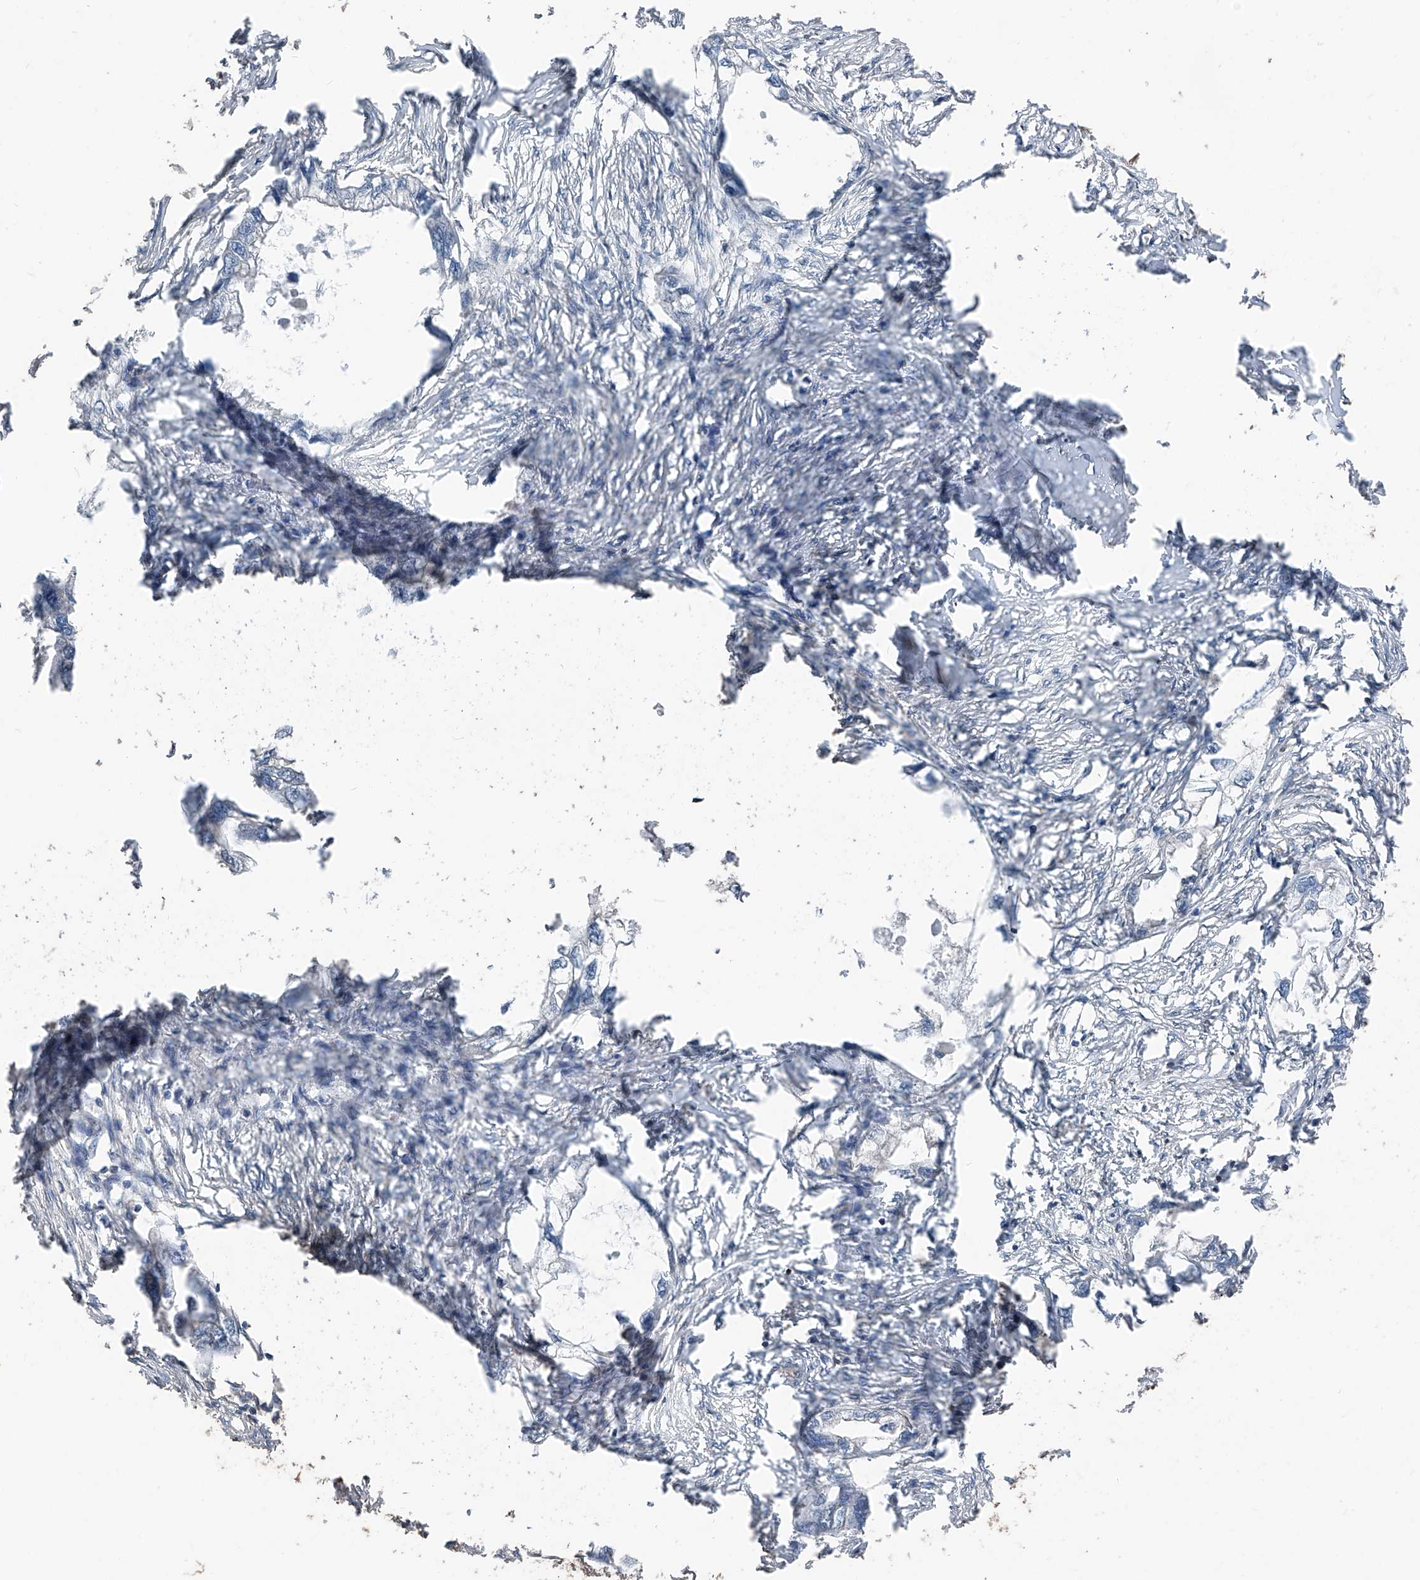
{"staining": {"intensity": "negative", "quantity": "none", "location": "none"}, "tissue": "endometrial cancer", "cell_type": "Tumor cells", "image_type": "cancer", "snomed": [{"axis": "morphology", "description": "Adenocarcinoma, NOS"}, {"axis": "morphology", "description": "Adenocarcinoma, metastatic, NOS"}, {"axis": "topography", "description": "Adipose tissue"}, {"axis": "topography", "description": "Endometrium"}], "caption": "Tumor cells show no significant protein positivity in endometrial metastatic adenocarcinoma.", "gene": "MAMLD1", "patient": {"sex": "female", "age": 67}}